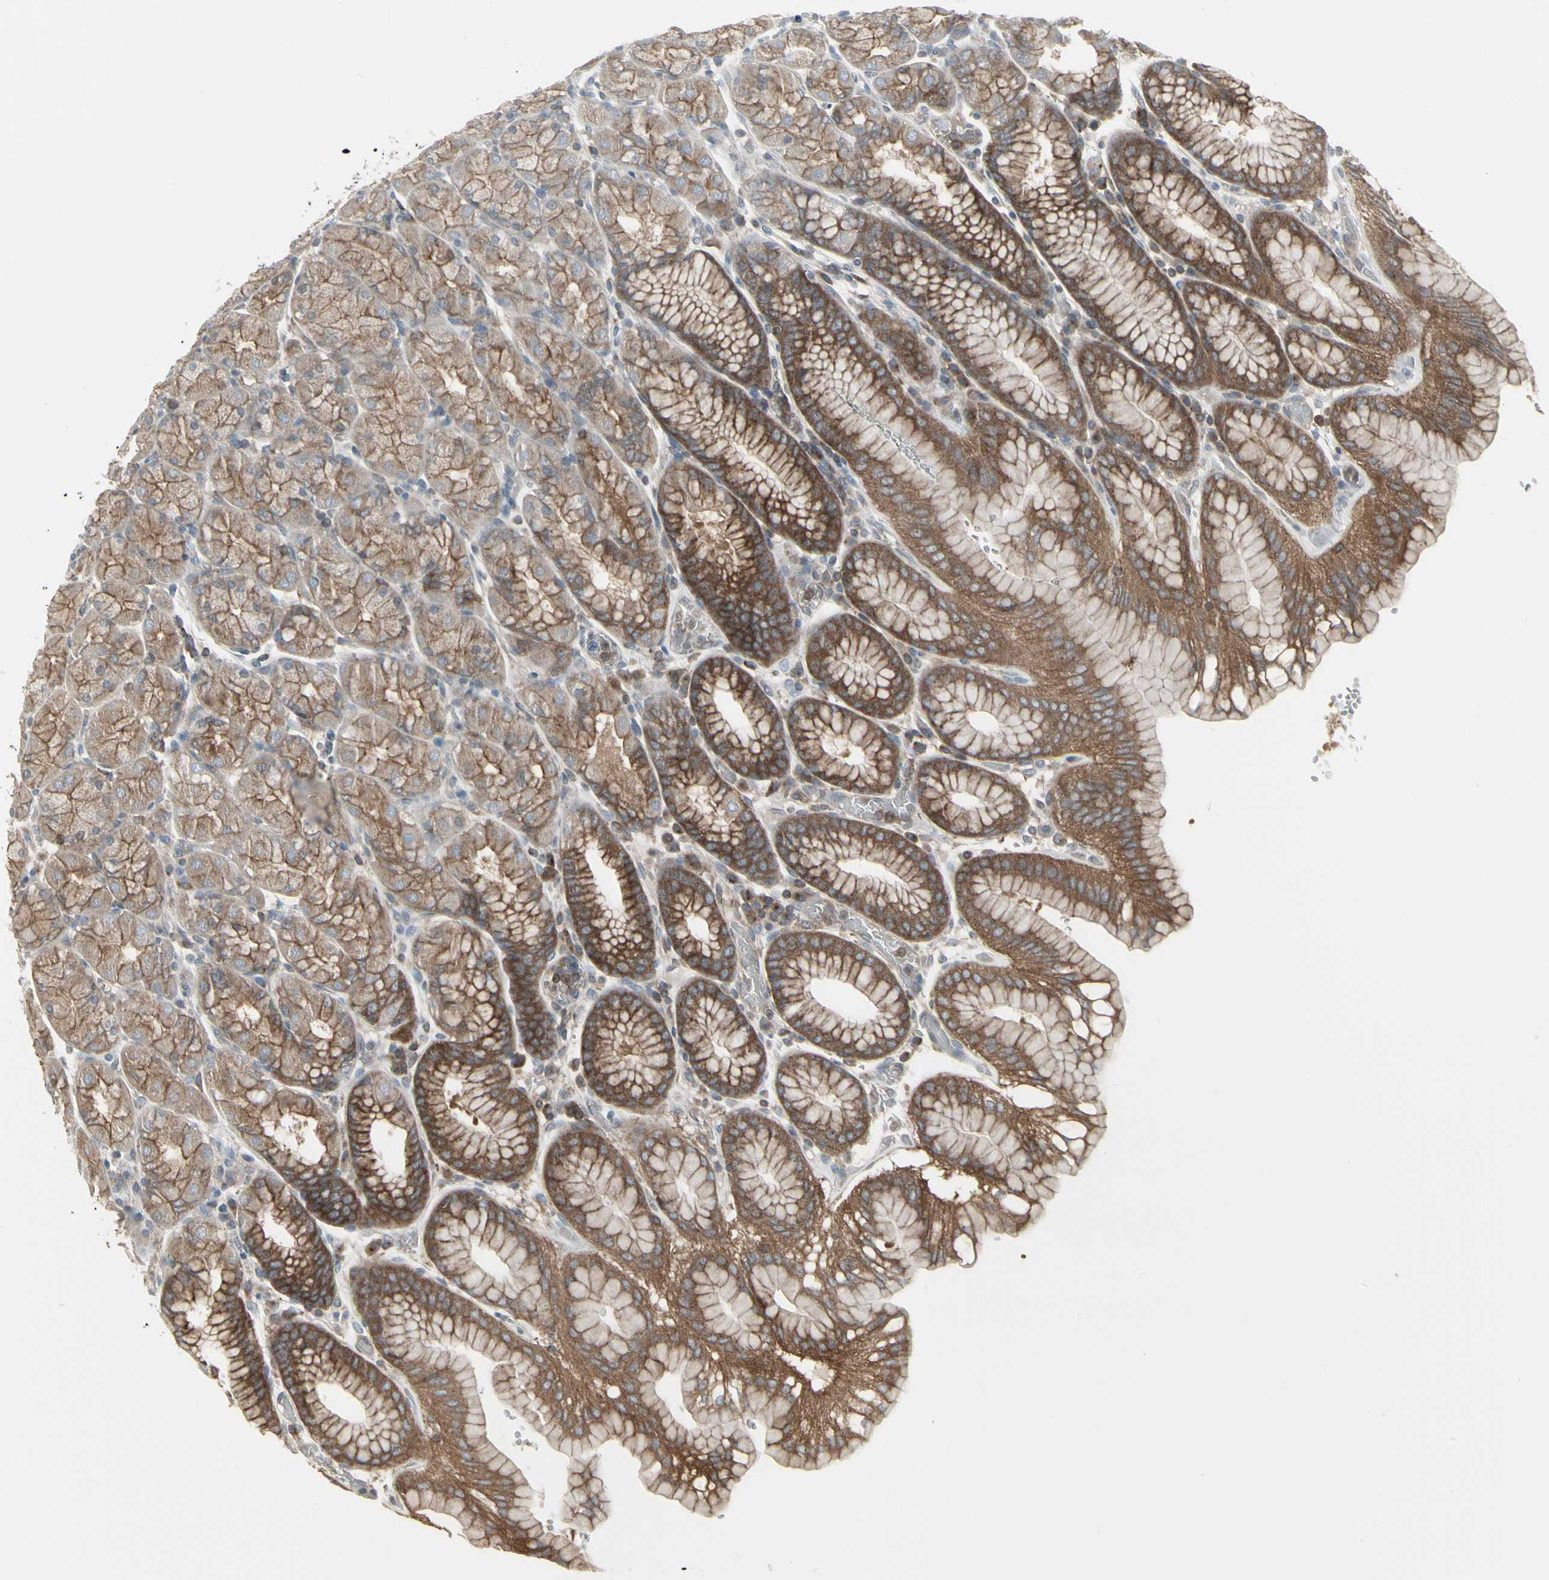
{"staining": {"intensity": "moderate", "quantity": ">75%", "location": "cytoplasmic/membranous"}, "tissue": "stomach", "cell_type": "Glandular cells", "image_type": "normal", "snomed": [{"axis": "morphology", "description": "Normal tissue, NOS"}, {"axis": "topography", "description": "Stomach, upper"}, {"axis": "topography", "description": "Stomach"}], "caption": "A medium amount of moderate cytoplasmic/membranous staining is present in about >75% of glandular cells in unremarkable stomach.", "gene": "EPS15", "patient": {"sex": "male", "age": 76}}